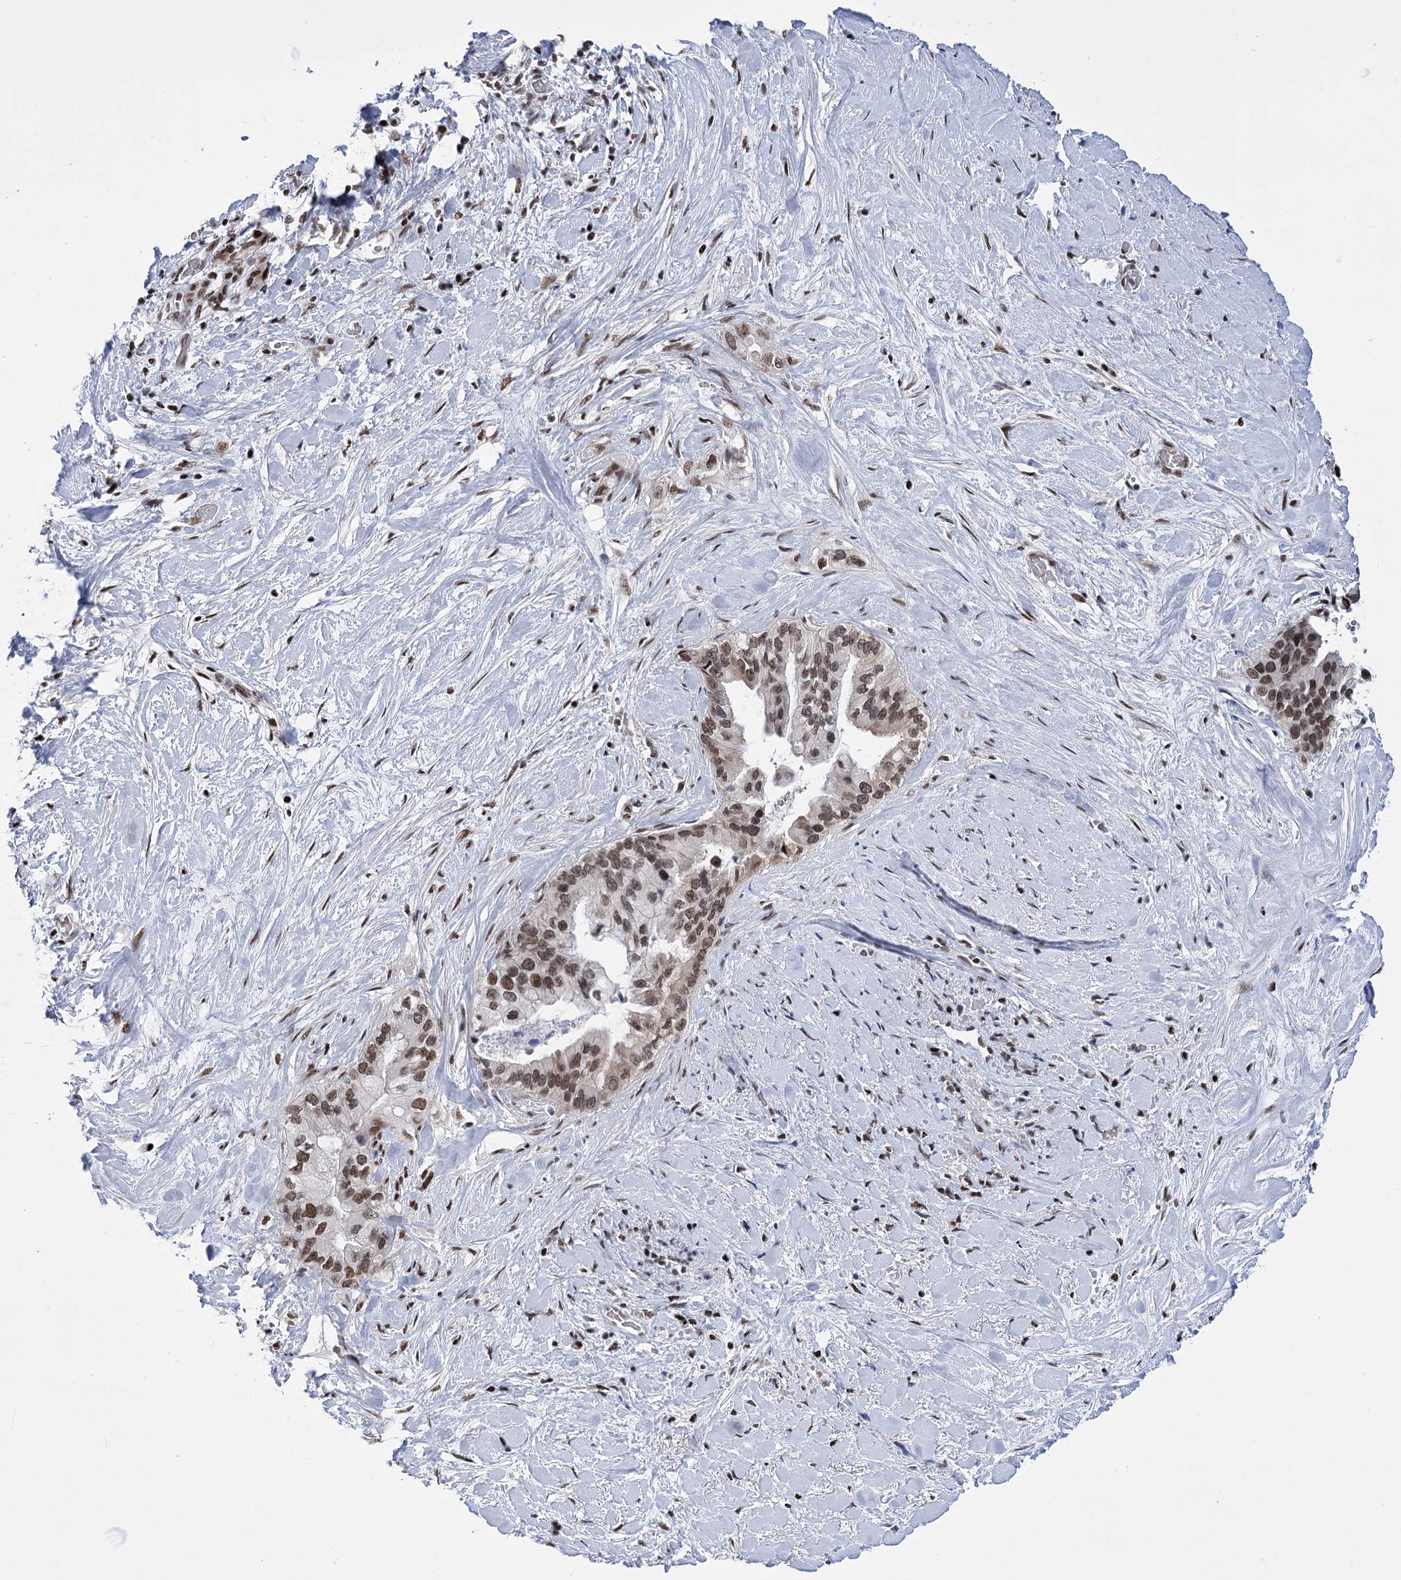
{"staining": {"intensity": "moderate", "quantity": ">75%", "location": "nuclear"}, "tissue": "pancreatic cancer", "cell_type": "Tumor cells", "image_type": "cancer", "snomed": [{"axis": "morphology", "description": "Inflammation, NOS"}, {"axis": "morphology", "description": "Adenocarcinoma, NOS"}, {"axis": "topography", "description": "Pancreas"}], "caption": "A medium amount of moderate nuclear positivity is seen in about >75% of tumor cells in adenocarcinoma (pancreatic) tissue.", "gene": "POU4F3", "patient": {"sex": "female", "age": 56}}